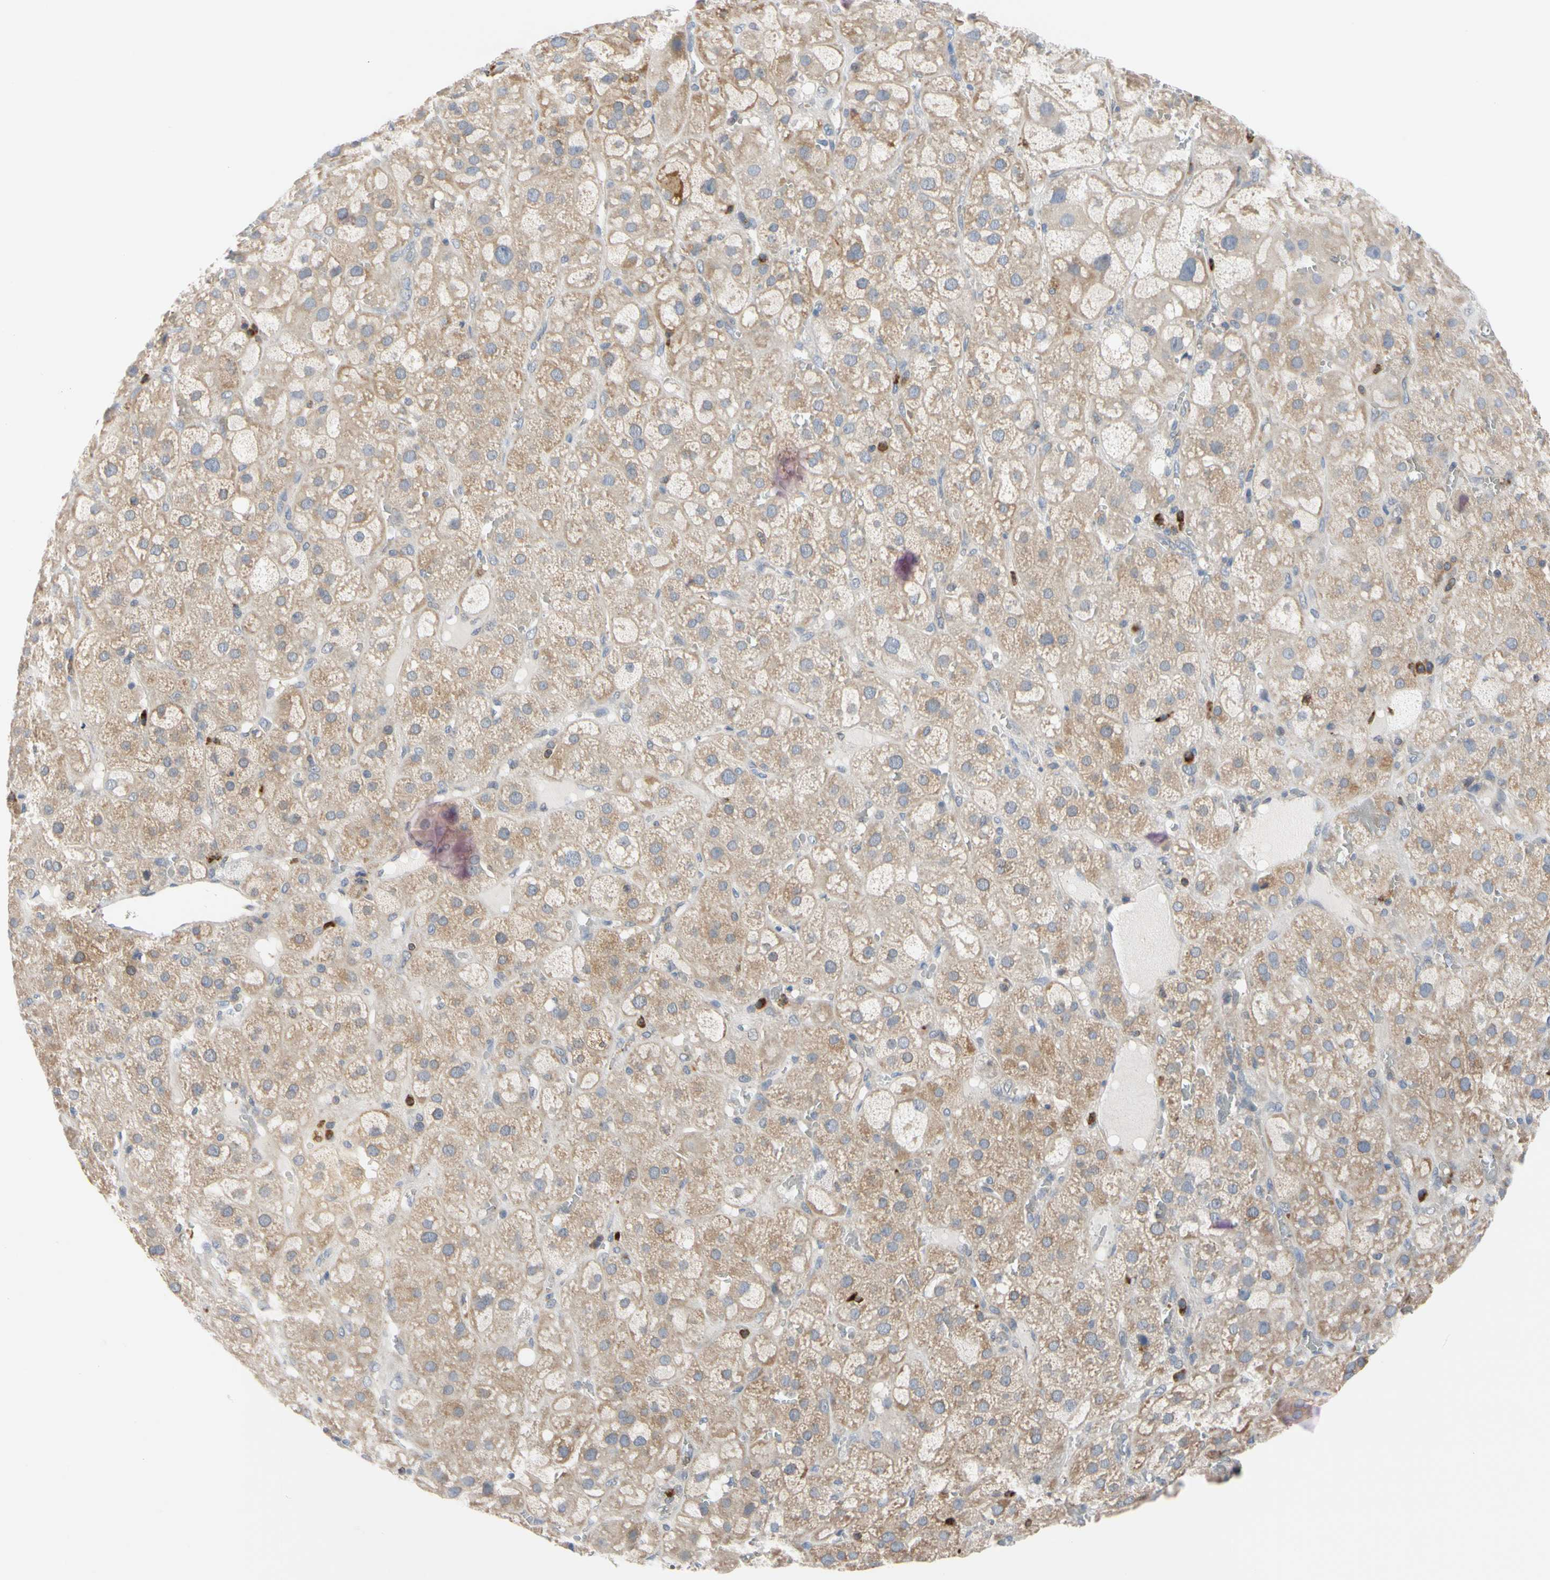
{"staining": {"intensity": "weak", "quantity": ">75%", "location": "cytoplasmic/membranous"}, "tissue": "adrenal gland", "cell_type": "Glandular cells", "image_type": "normal", "snomed": [{"axis": "morphology", "description": "Normal tissue, NOS"}, {"axis": "topography", "description": "Adrenal gland"}], "caption": "This histopathology image displays immunohistochemistry (IHC) staining of normal human adrenal gland, with low weak cytoplasmic/membranous staining in approximately >75% of glandular cells.", "gene": "MCL1", "patient": {"sex": "female", "age": 47}}